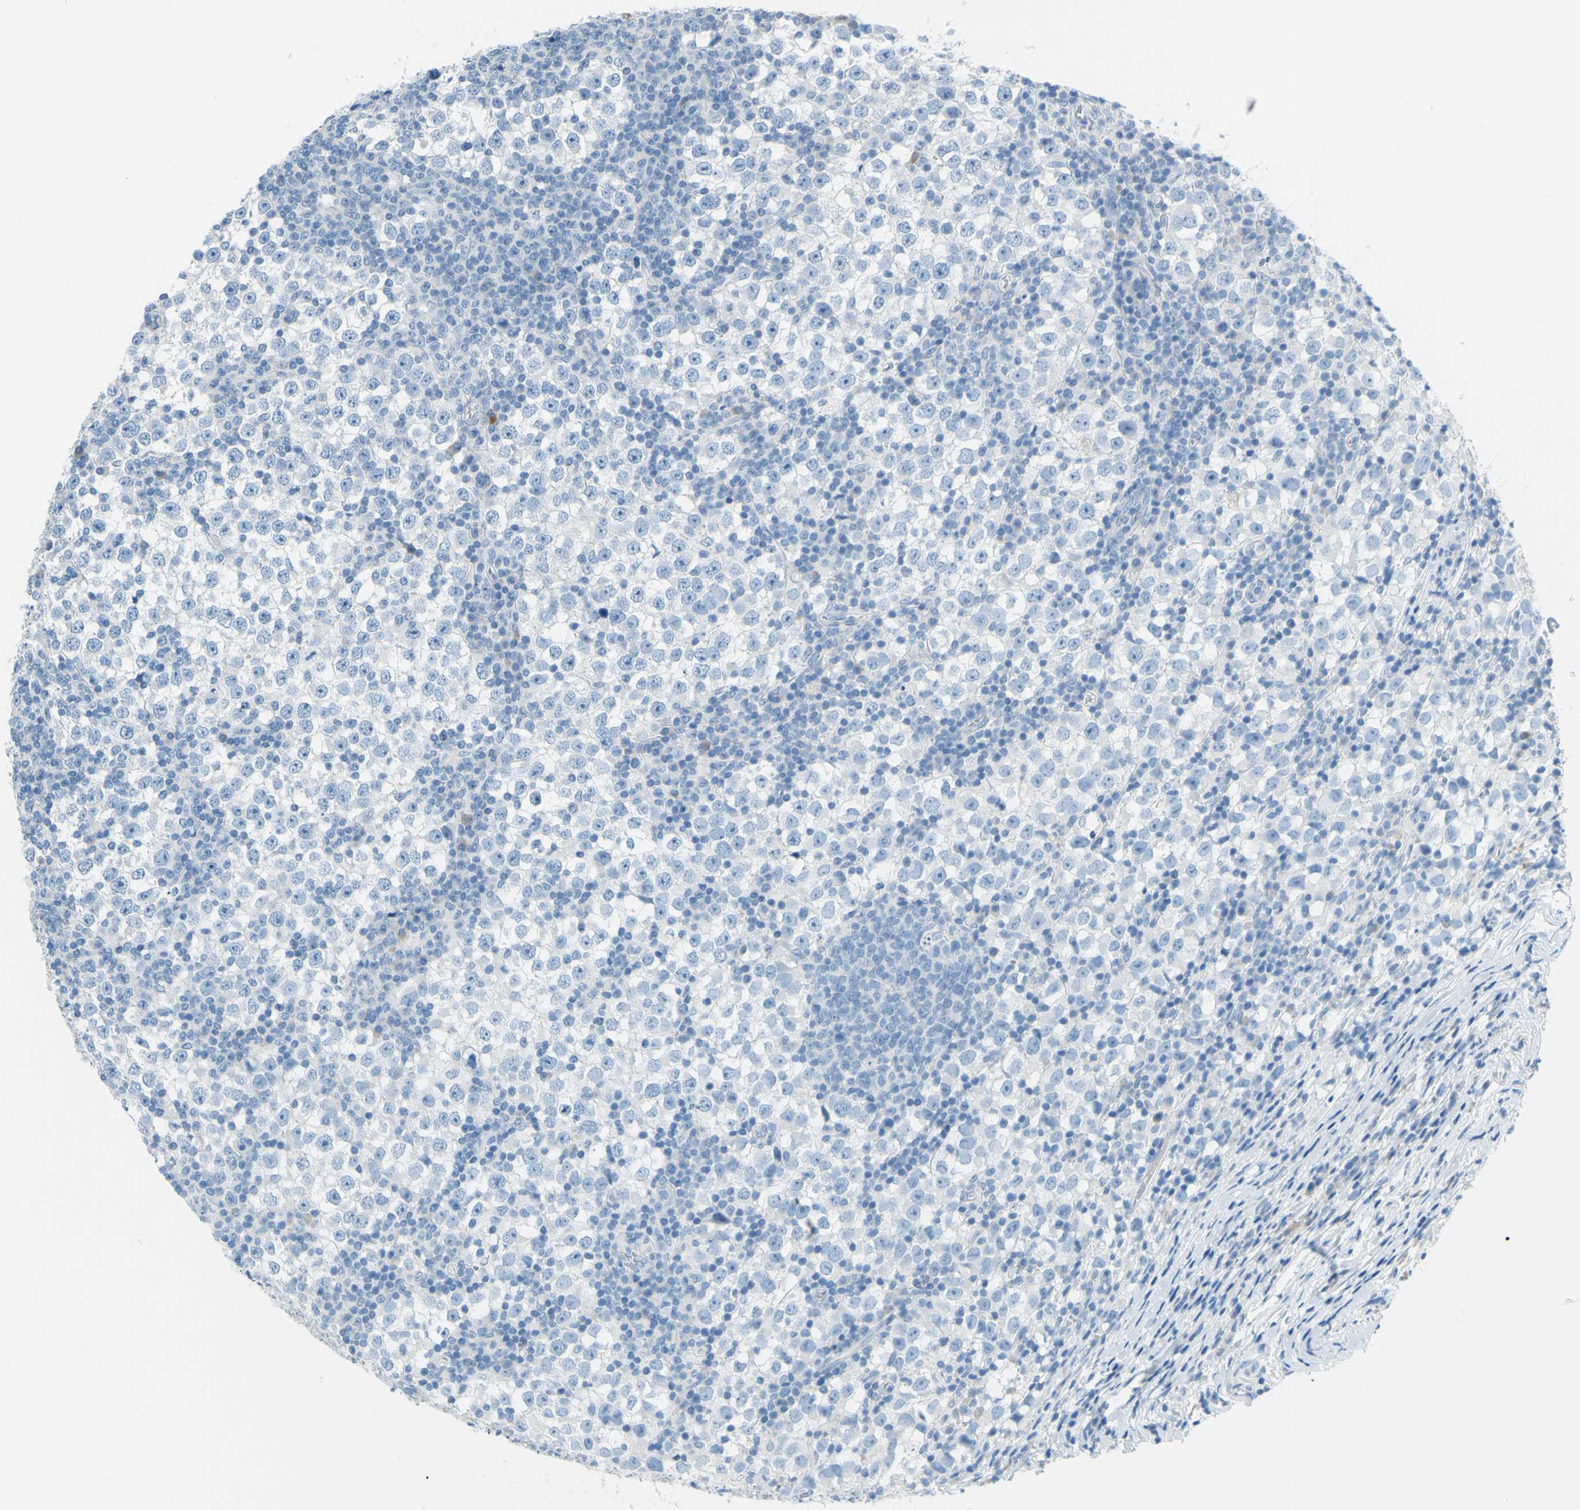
{"staining": {"intensity": "negative", "quantity": "none", "location": "none"}, "tissue": "testis cancer", "cell_type": "Tumor cells", "image_type": "cancer", "snomed": [{"axis": "morphology", "description": "Seminoma, NOS"}, {"axis": "topography", "description": "Testis"}], "caption": "Tumor cells are negative for brown protein staining in testis cancer (seminoma).", "gene": "SLC1A2", "patient": {"sex": "male", "age": 65}}